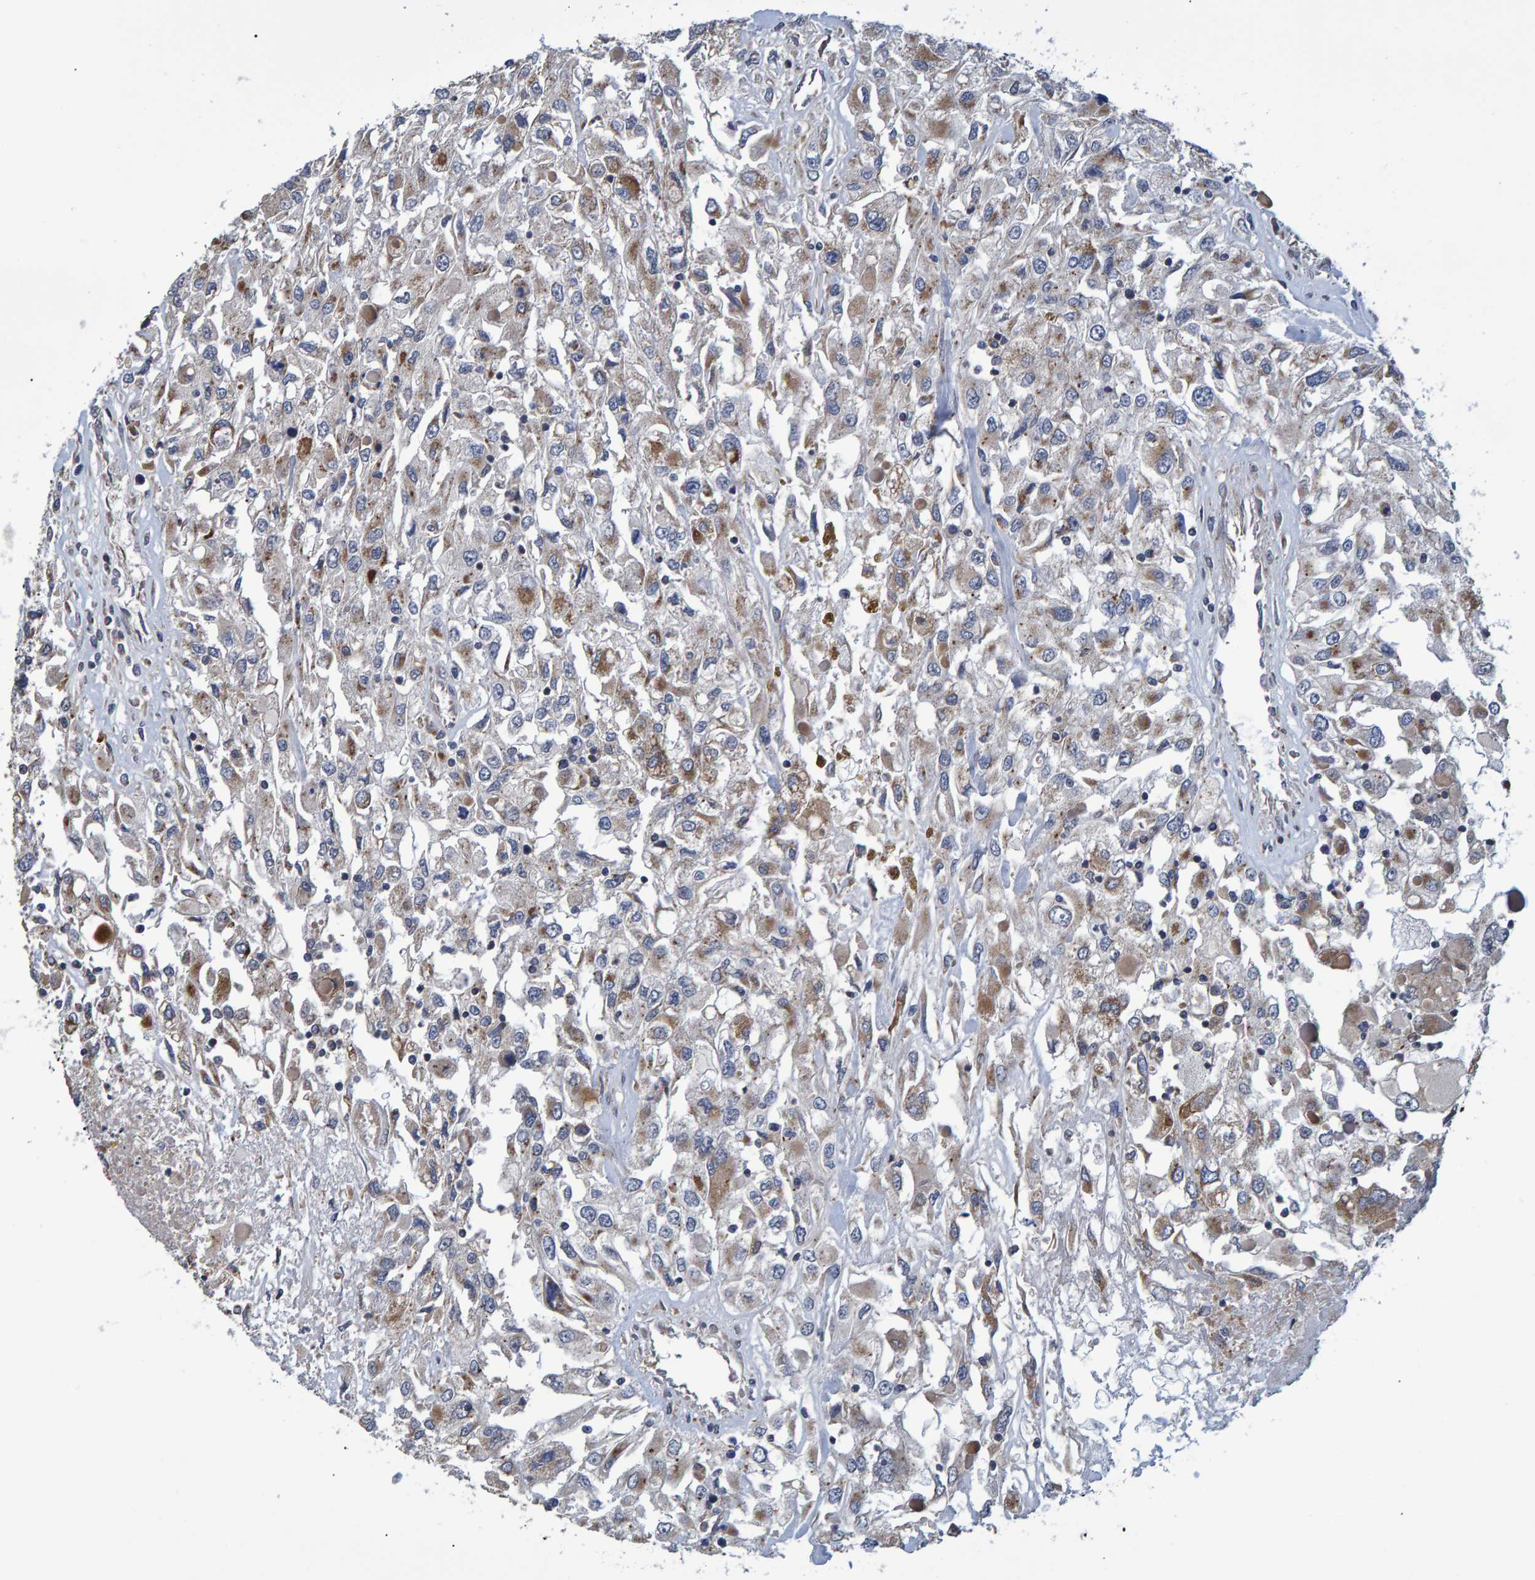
{"staining": {"intensity": "weak", "quantity": "25%-75%", "location": "cytoplasmic/membranous"}, "tissue": "renal cancer", "cell_type": "Tumor cells", "image_type": "cancer", "snomed": [{"axis": "morphology", "description": "Adenocarcinoma, NOS"}, {"axis": "topography", "description": "Kidney"}], "caption": "Protein positivity by IHC exhibits weak cytoplasmic/membranous positivity in about 25%-75% of tumor cells in renal adenocarcinoma.", "gene": "ATP6V1H", "patient": {"sex": "female", "age": 52}}